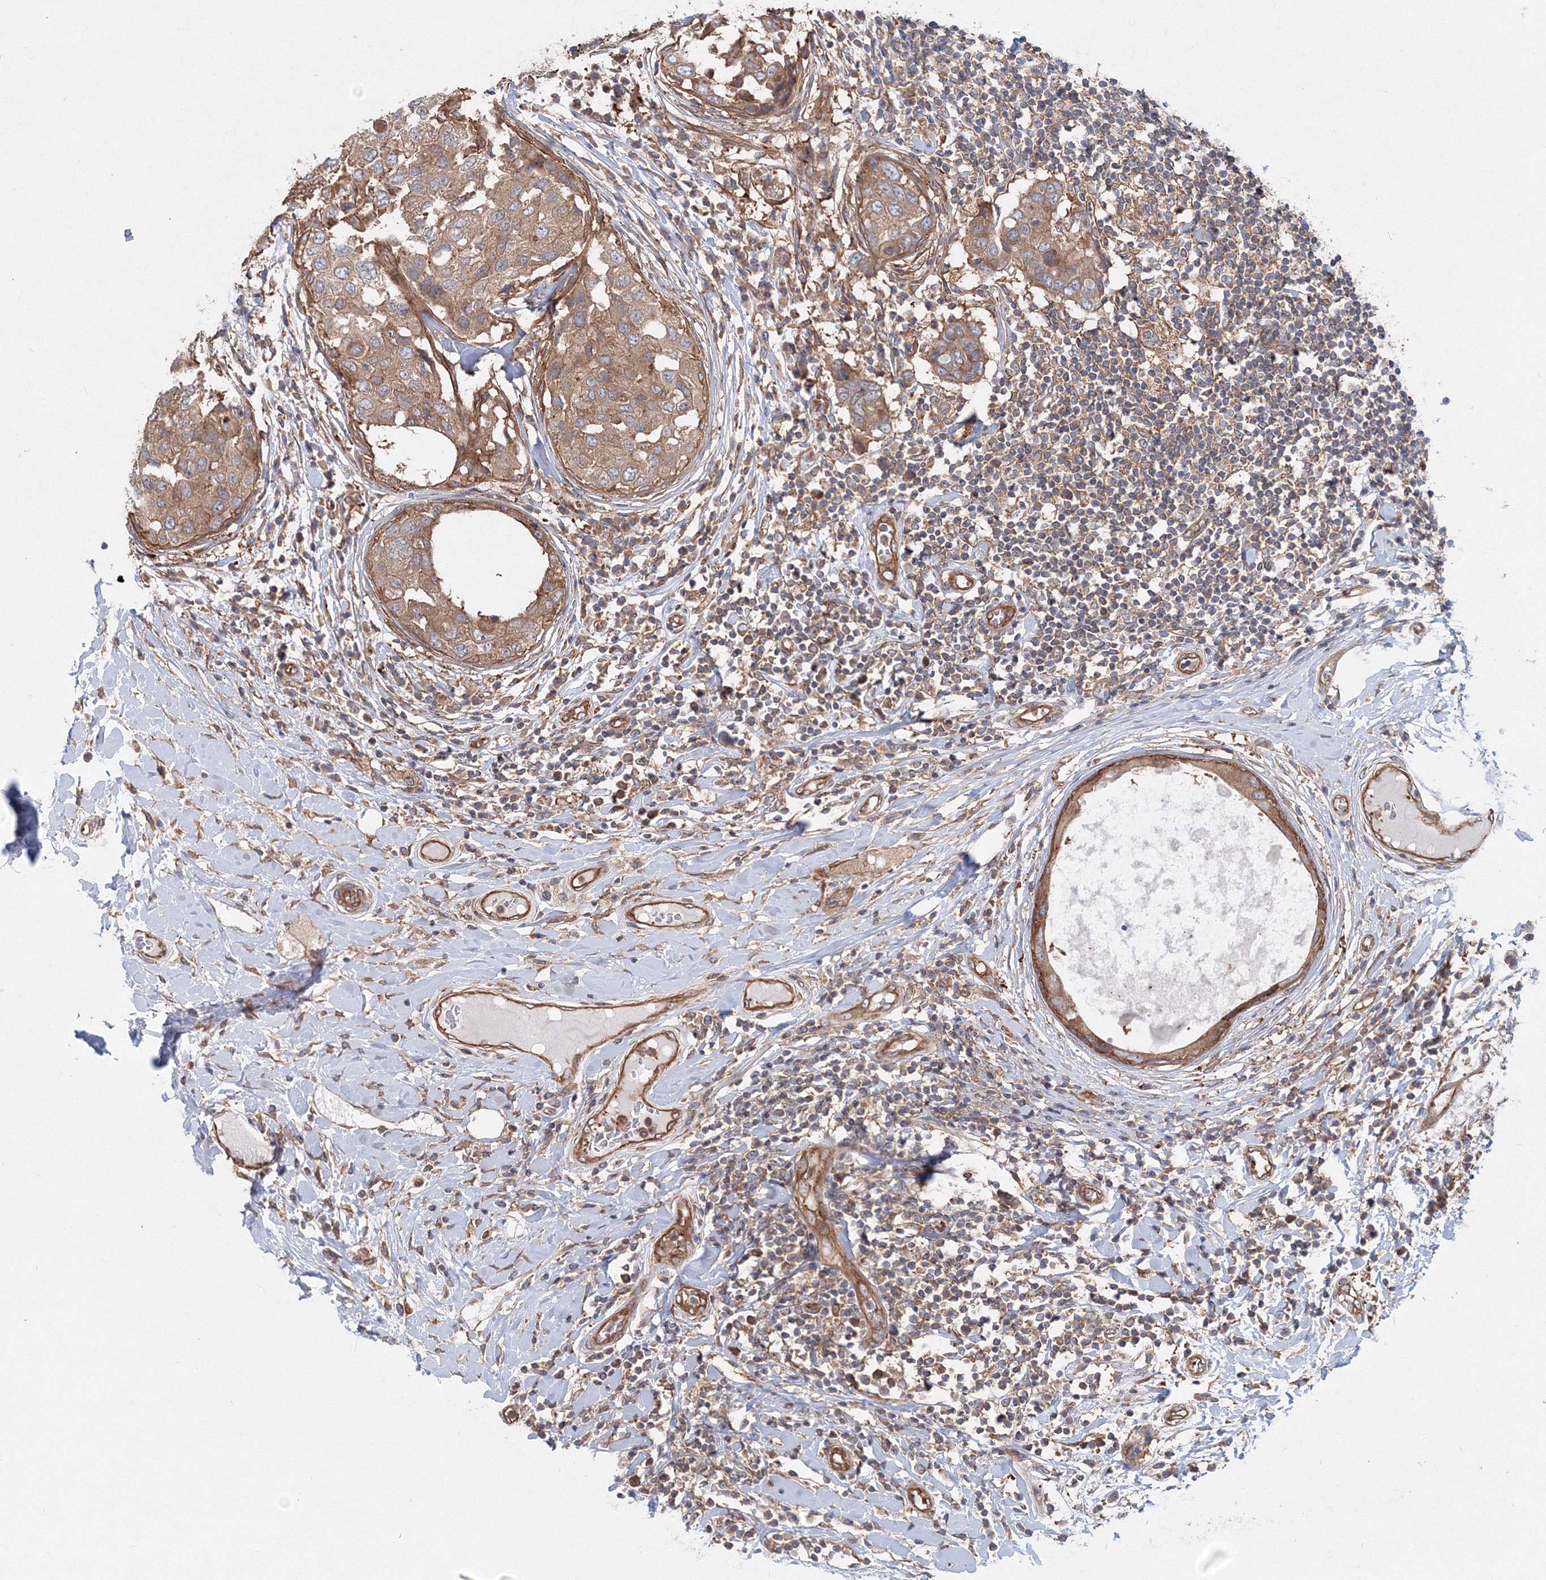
{"staining": {"intensity": "moderate", "quantity": ">75%", "location": "cytoplasmic/membranous"}, "tissue": "breast cancer", "cell_type": "Tumor cells", "image_type": "cancer", "snomed": [{"axis": "morphology", "description": "Duct carcinoma"}, {"axis": "topography", "description": "Breast"}], "caption": "Human intraductal carcinoma (breast) stained with a protein marker exhibits moderate staining in tumor cells.", "gene": "EXOC1", "patient": {"sex": "female", "age": 27}}